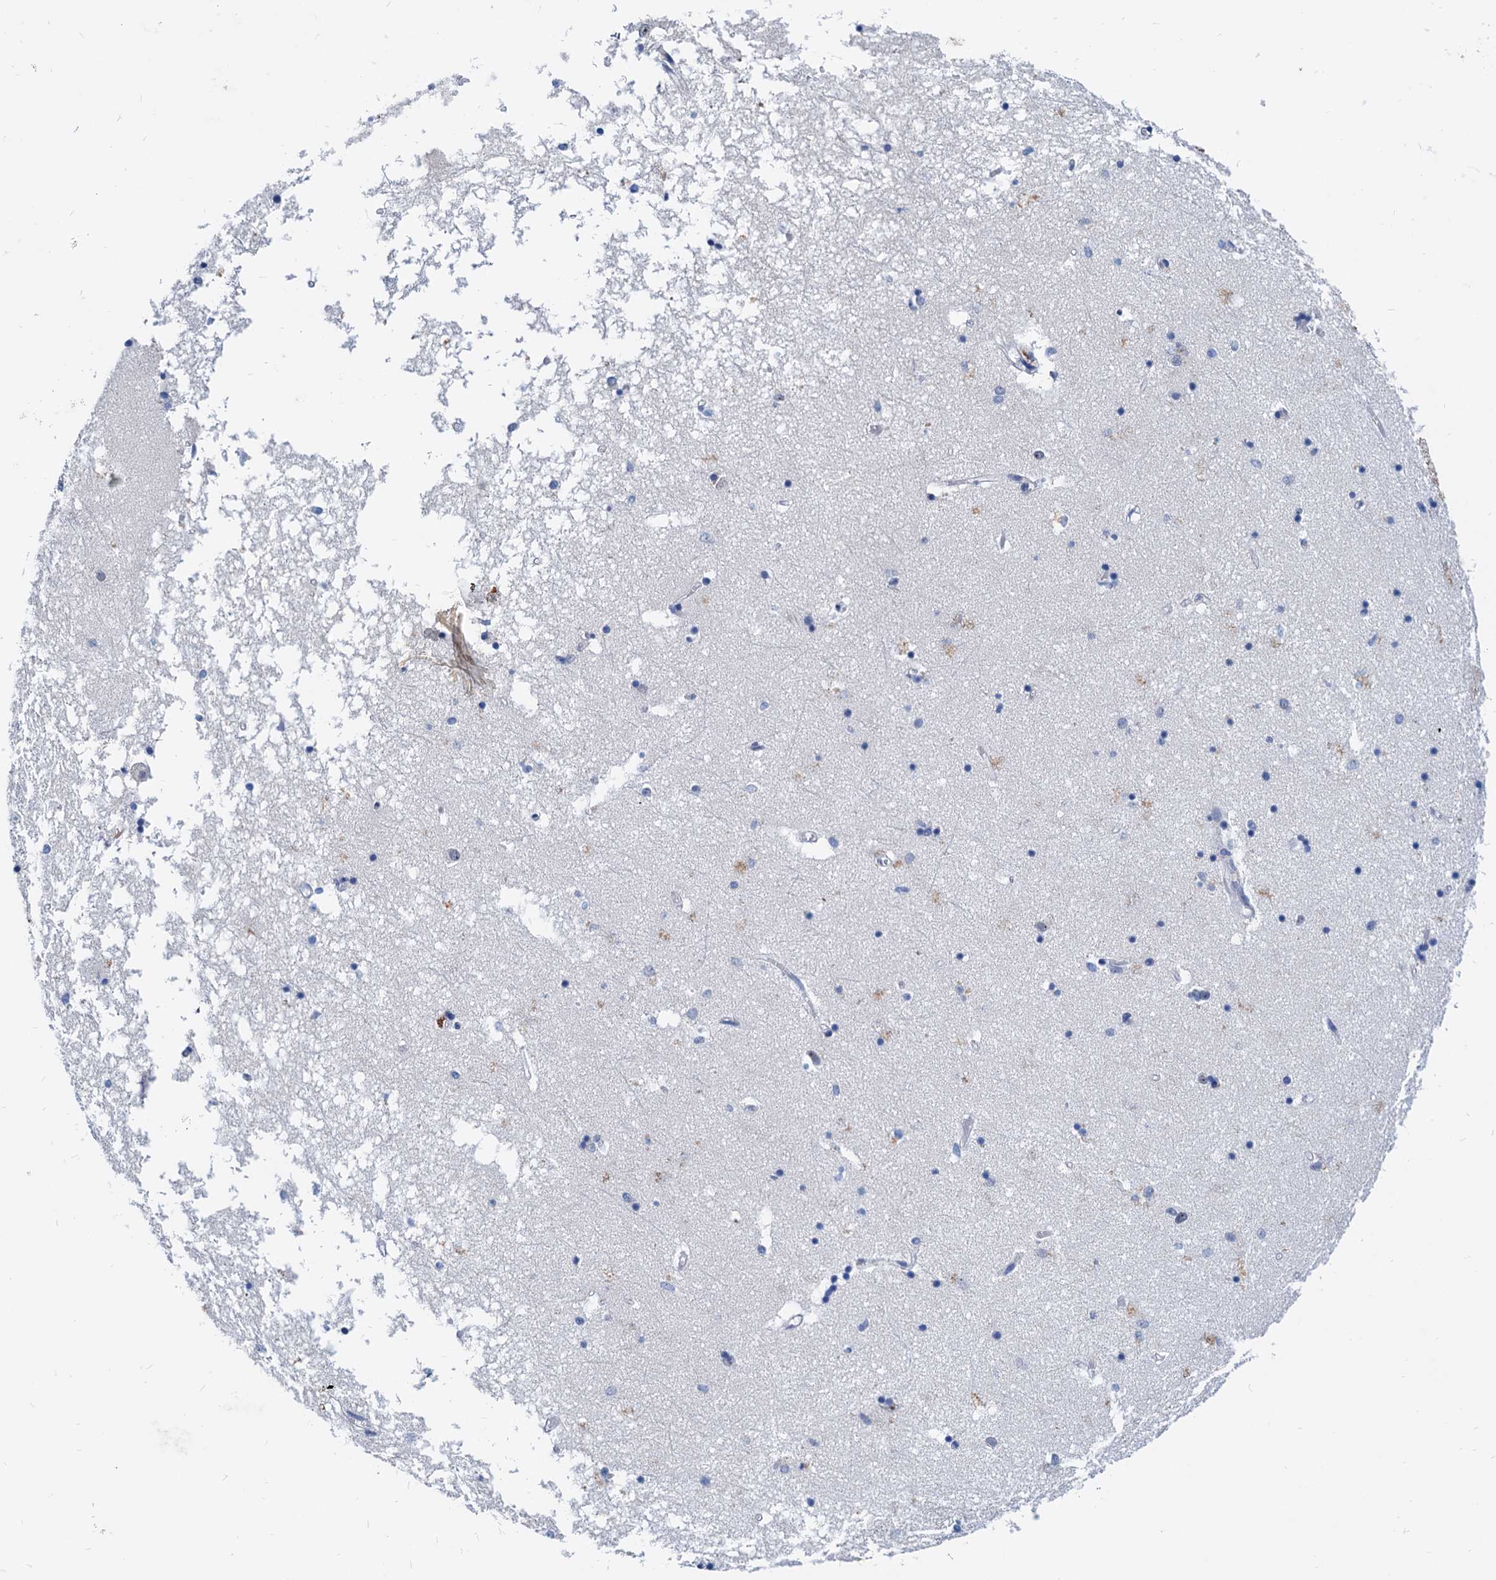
{"staining": {"intensity": "negative", "quantity": "none", "location": "none"}, "tissue": "hippocampus", "cell_type": "Glial cells", "image_type": "normal", "snomed": [{"axis": "morphology", "description": "Normal tissue, NOS"}, {"axis": "topography", "description": "Hippocampus"}], "caption": "Immunohistochemistry (IHC) photomicrograph of normal hippocampus stained for a protein (brown), which displays no staining in glial cells.", "gene": "HSF2", "patient": {"sex": "male", "age": 70}}